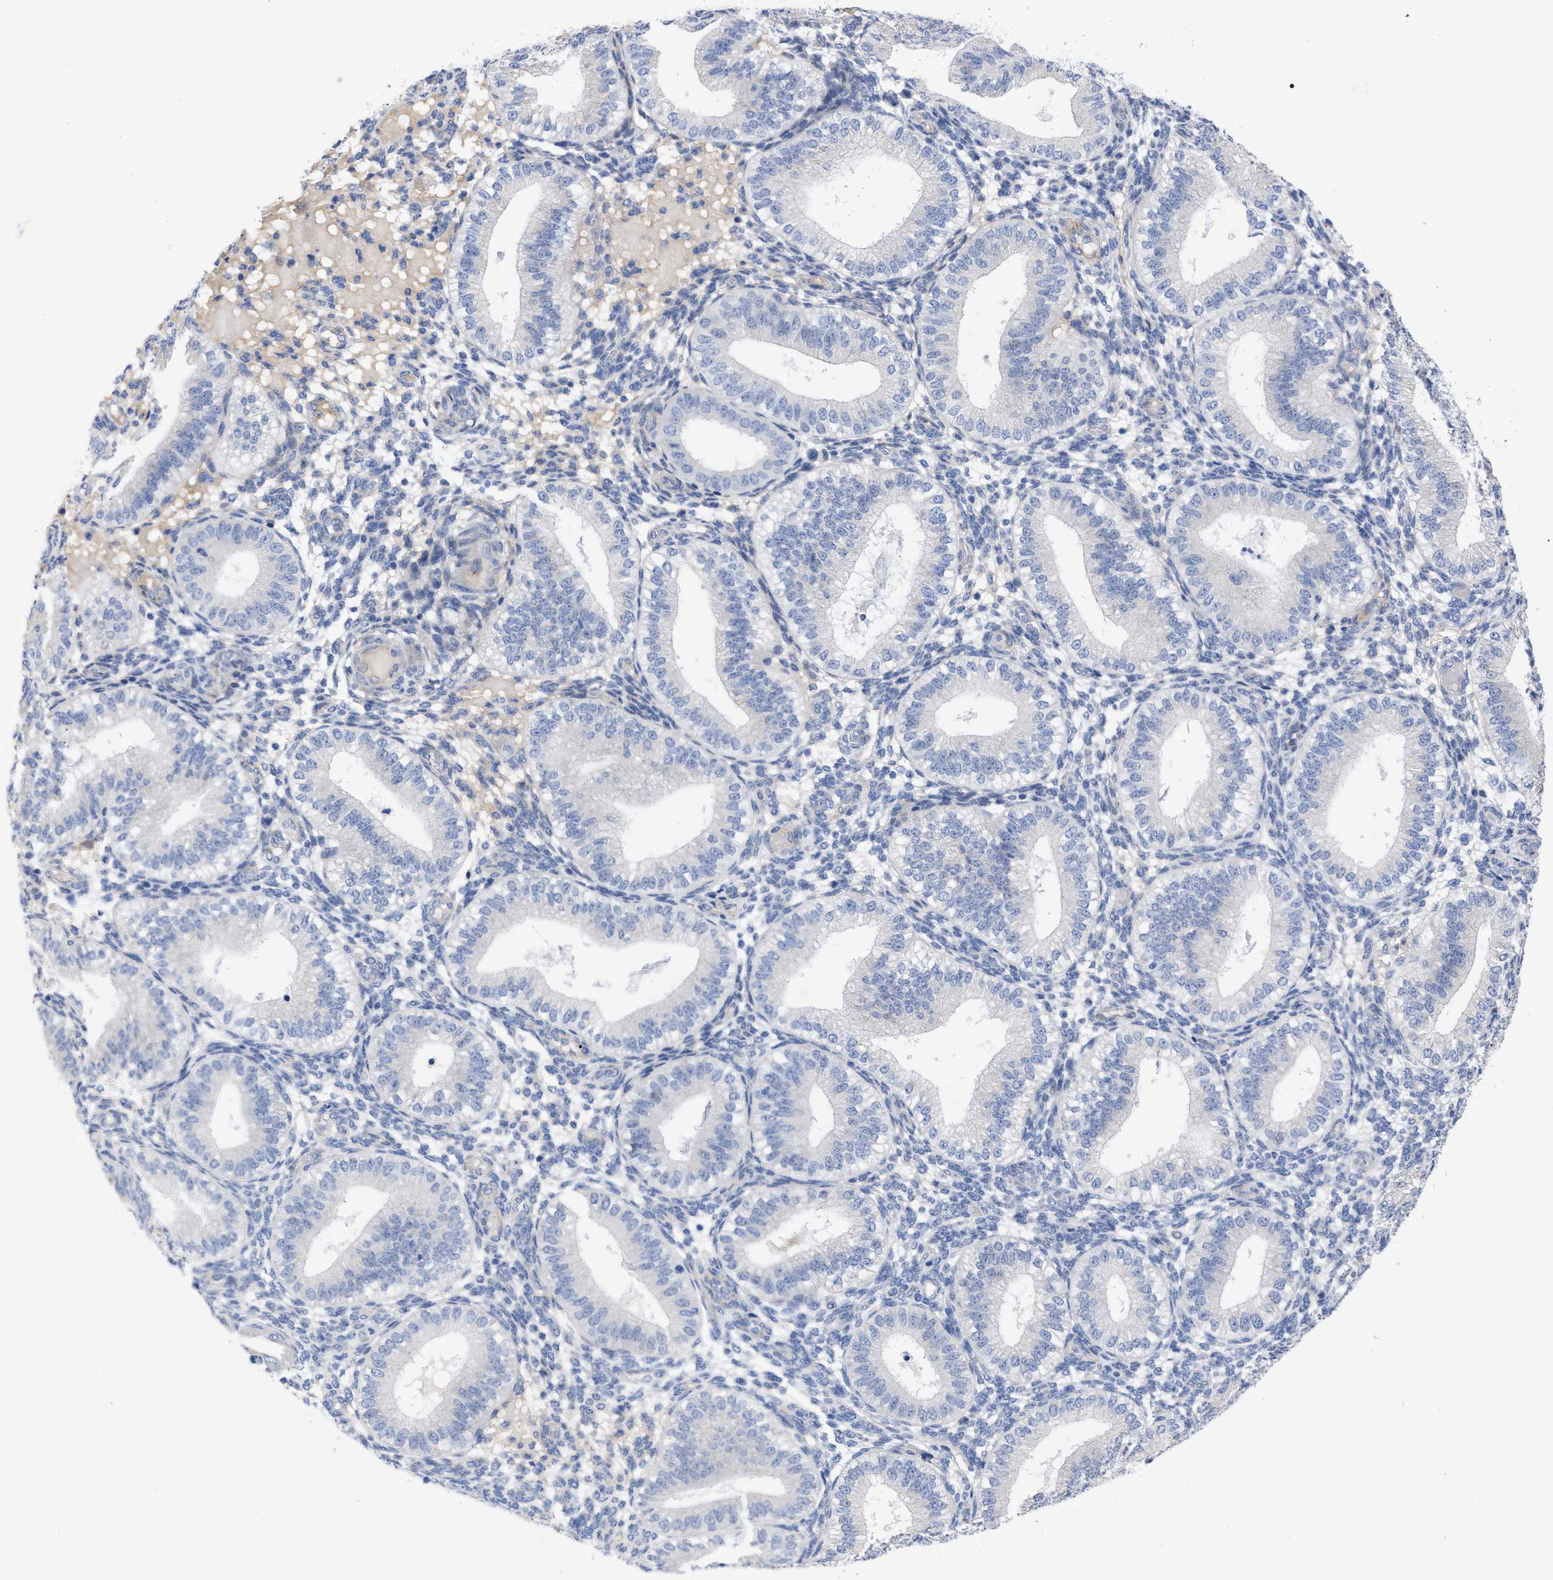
{"staining": {"intensity": "negative", "quantity": "none", "location": "none"}, "tissue": "endometrium", "cell_type": "Cells in endometrial stroma", "image_type": "normal", "snomed": [{"axis": "morphology", "description": "Normal tissue, NOS"}, {"axis": "topography", "description": "Endometrium"}], "caption": "IHC of unremarkable human endometrium shows no positivity in cells in endometrial stroma.", "gene": "HAPLN1", "patient": {"sex": "female", "age": 39}}